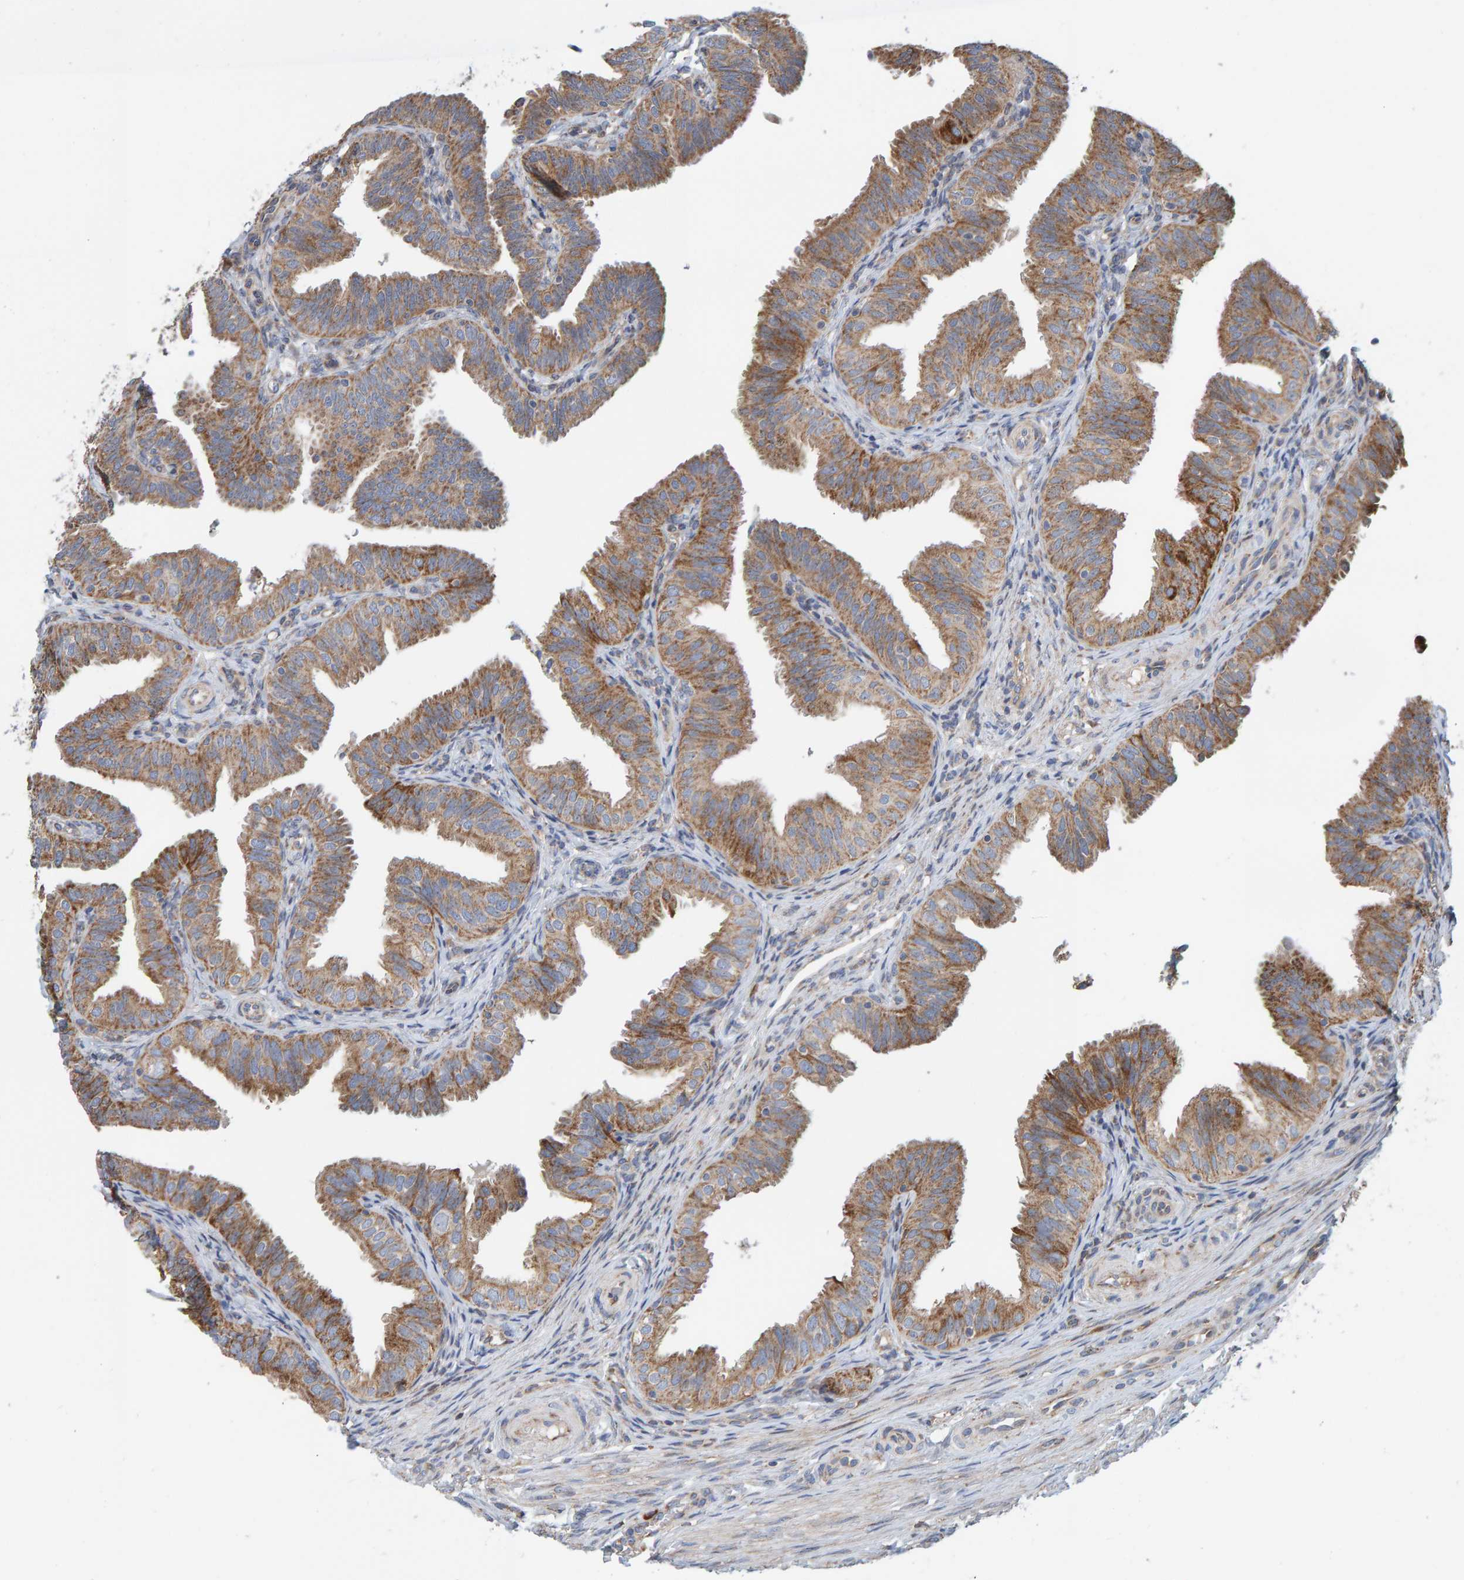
{"staining": {"intensity": "moderate", "quantity": ">75%", "location": "cytoplasmic/membranous"}, "tissue": "fallopian tube", "cell_type": "Glandular cells", "image_type": "normal", "snomed": [{"axis": "morphology", "description": "Normal tissue, NOS"}, {"axis": "topography", "description": "Fallopian tube"}], "caption": "A photomicrograph of human fallopian tube stained for a protein shows moderate cytoplasmic/membranous brown staining in glandular cells.", "gene": "MRPL45", "patient": {"sex": "female", "age": 35}}